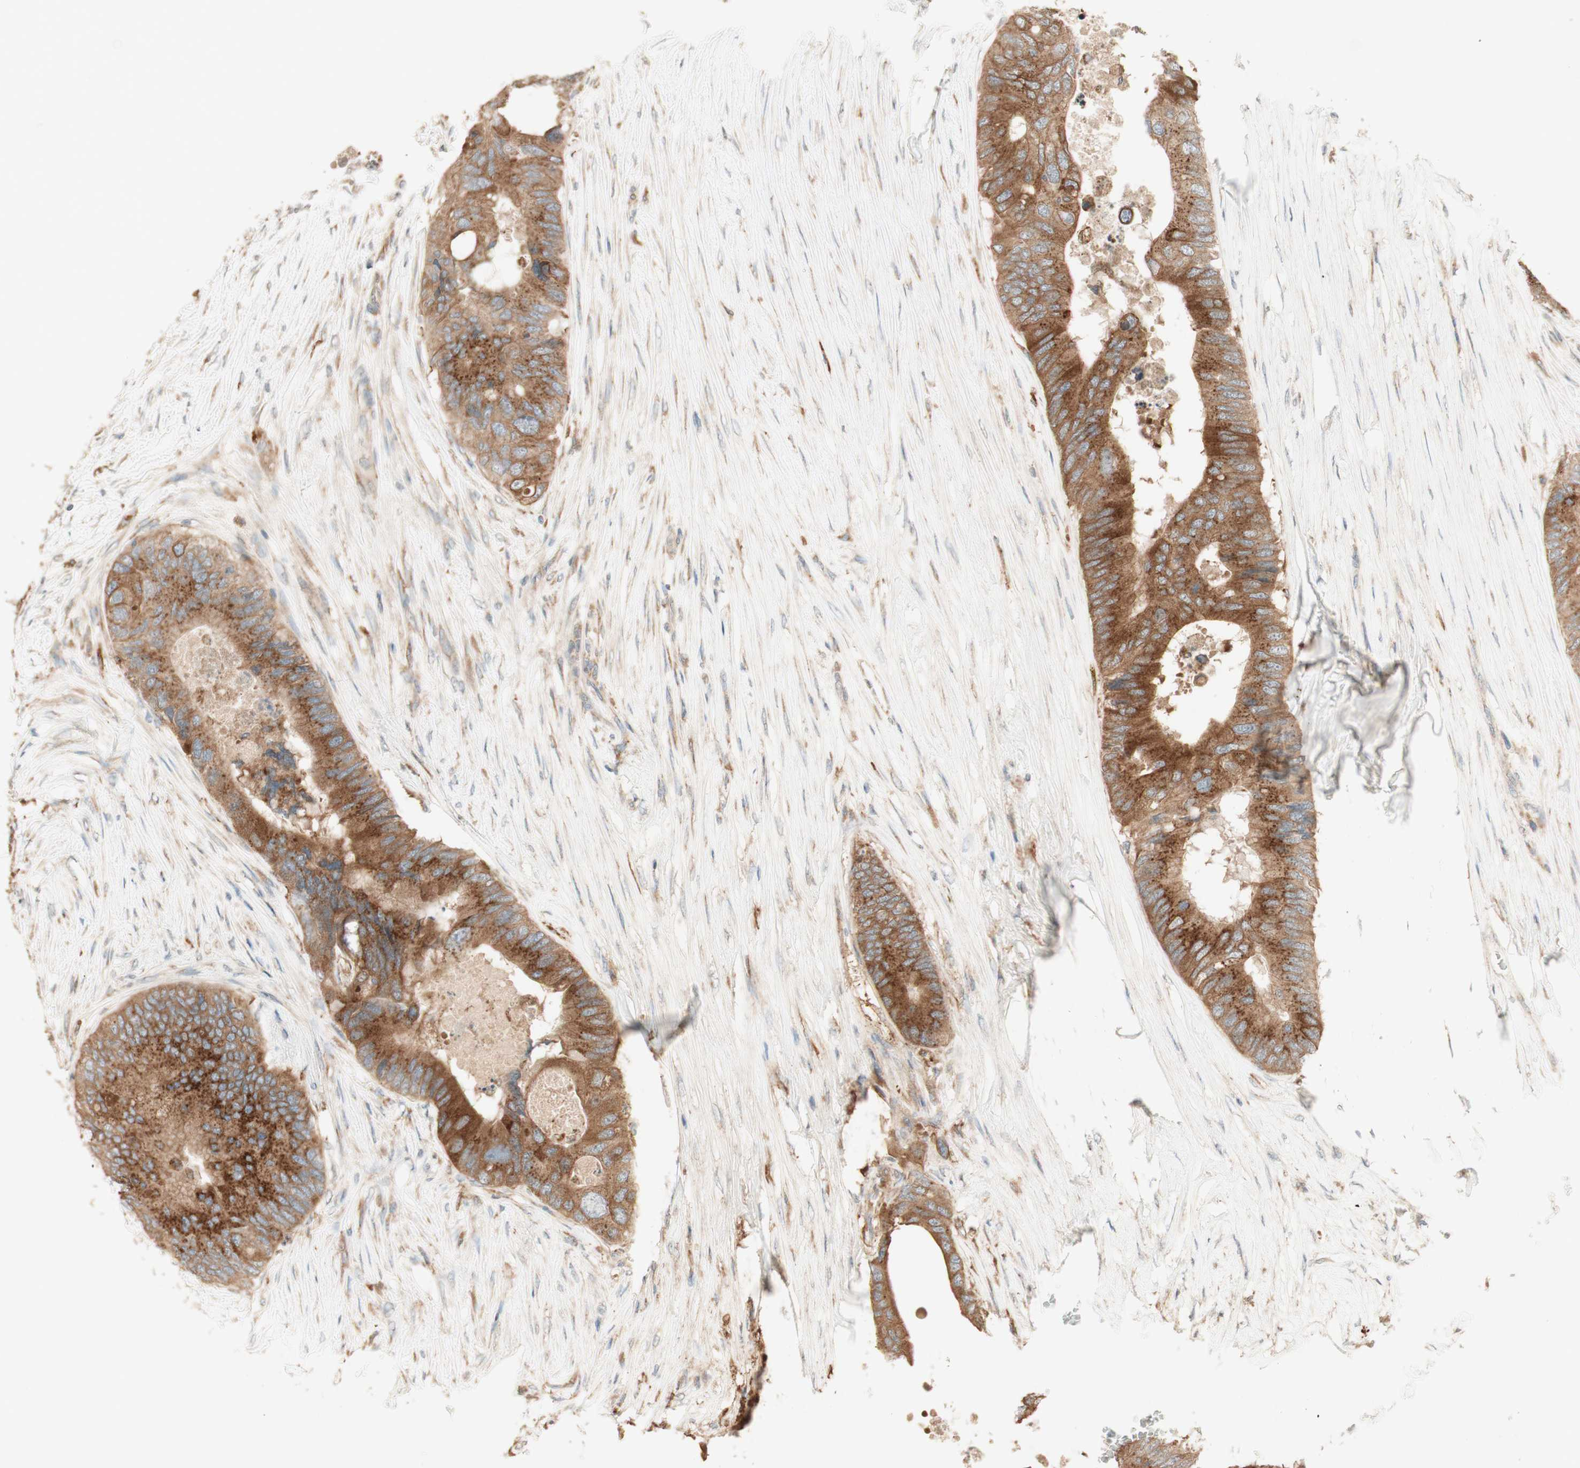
{"staining": {"intensity": "moderate", "quantity": ">75%", "location": "cytoplasmic/membranous"}, "tissue": "colorectal cancer", "cell_type": "Tumor cells", "image_type": "cancer", "snomed": [{"axis": "morphology", "description": "Adenocarcinoma, NOS"}, {"axis": "topography", "description": "Colon"}], "caption": "Adenocarcinoma (colorectal) stained for a protein displays moderate cytoplasmic/membranous positivity in tumor cells.", "gene": "CLCN2", "patient": {"sex": "male", "age": 71}}